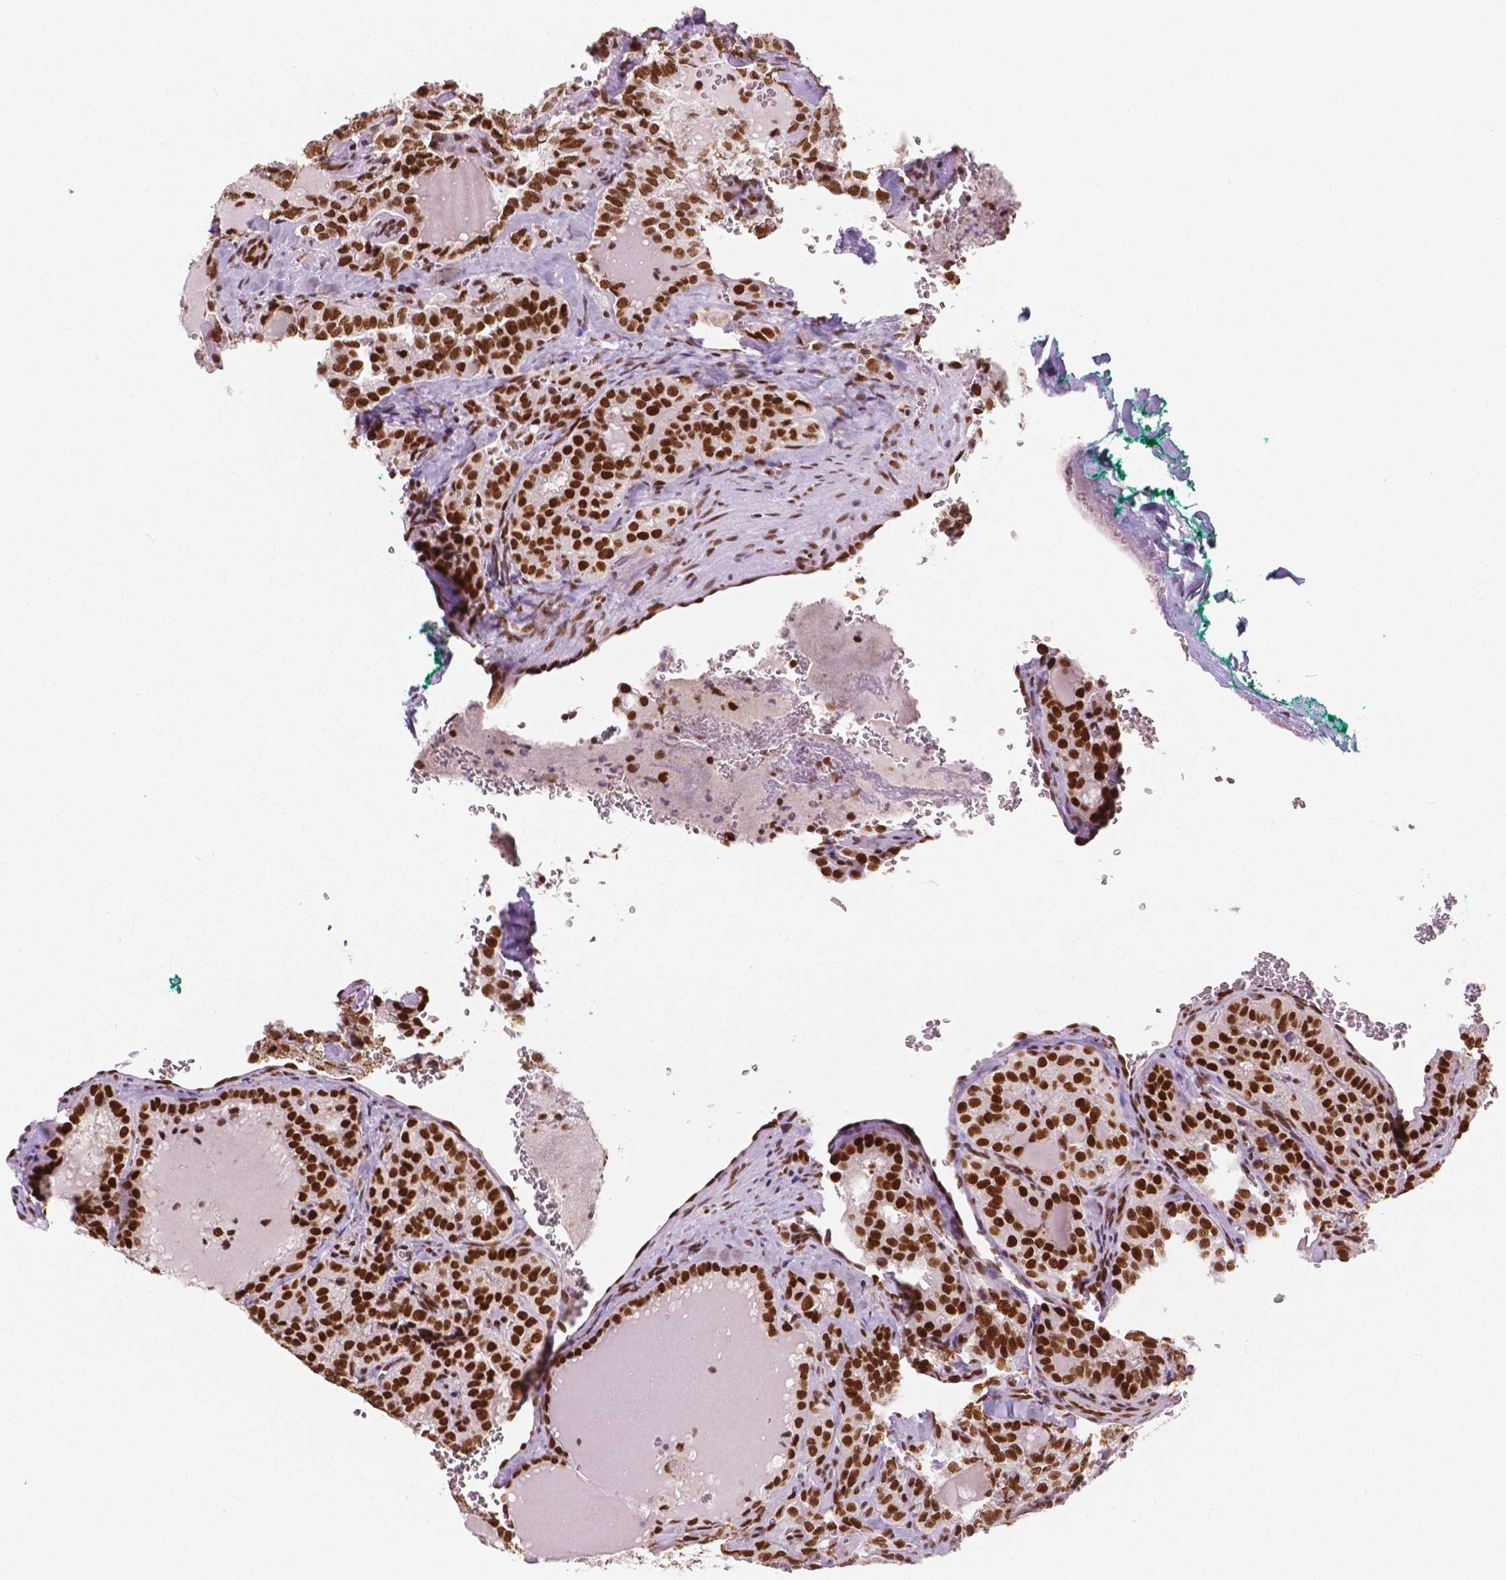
{"staining": {"intensity": "moderate", "quantity": "25%-75%", "location": "nuclear"}, "tissue": "thyroid cancer", "cell_type": "Tumor cells", "image_type": "cancer", "snomed": [{"axis": "morphology", "description": "Papillary adenocarcinoma, NOS"}, {"axis": "topography", "description": "Thyroid gland"}], "caption": "Moderate nuclear protein staining is present in about 25%-75% of tumor cells in thyroid cancer (papillary adenocarcinoma).", "gene": "MLH1", "patient": {"sex": "female", "age": 41}}